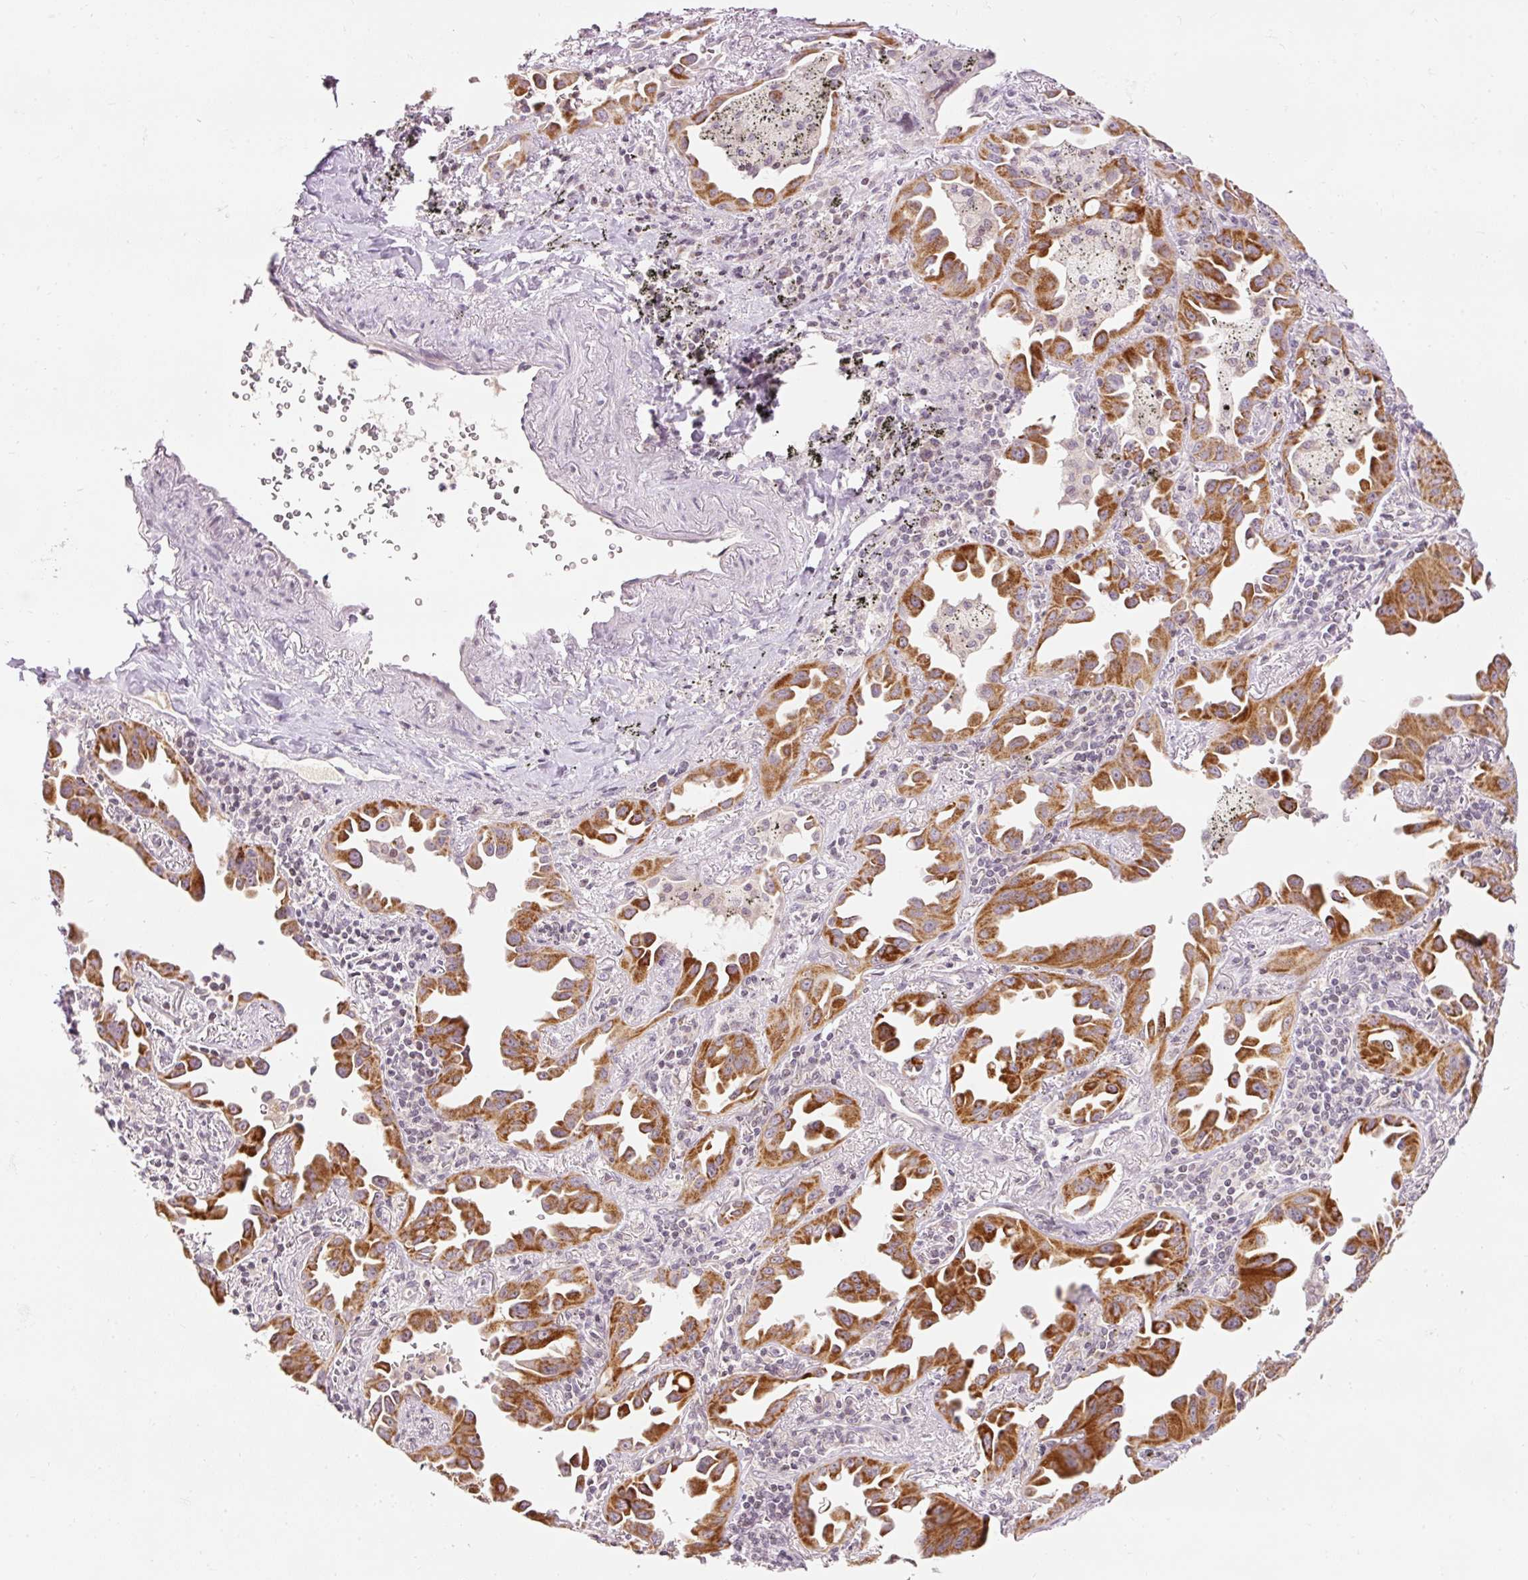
{"staining": {"intensity": "strong", "quantity": ">75%", "location": "cytoplasmic/membranous"}, "tissue": "lung cancer", "cell_type": "Tumor cells", "image_type": "cancer", "snomed": [{"axis": "morphology", "description": "Adenocarcinoma, NOS"}, {"axis": "topography", "description": "Lung"}], "caption": "A high-resolution image shows IHC staining of lung cancer, which displays strong cytoplasmic/membranous positivity in about >75% of tumor cells. (DAB = brown stain, brightfield microscopy at high magnification).", "gene": "ABHD11", "patient": {"sex": "male", "age": 68}}